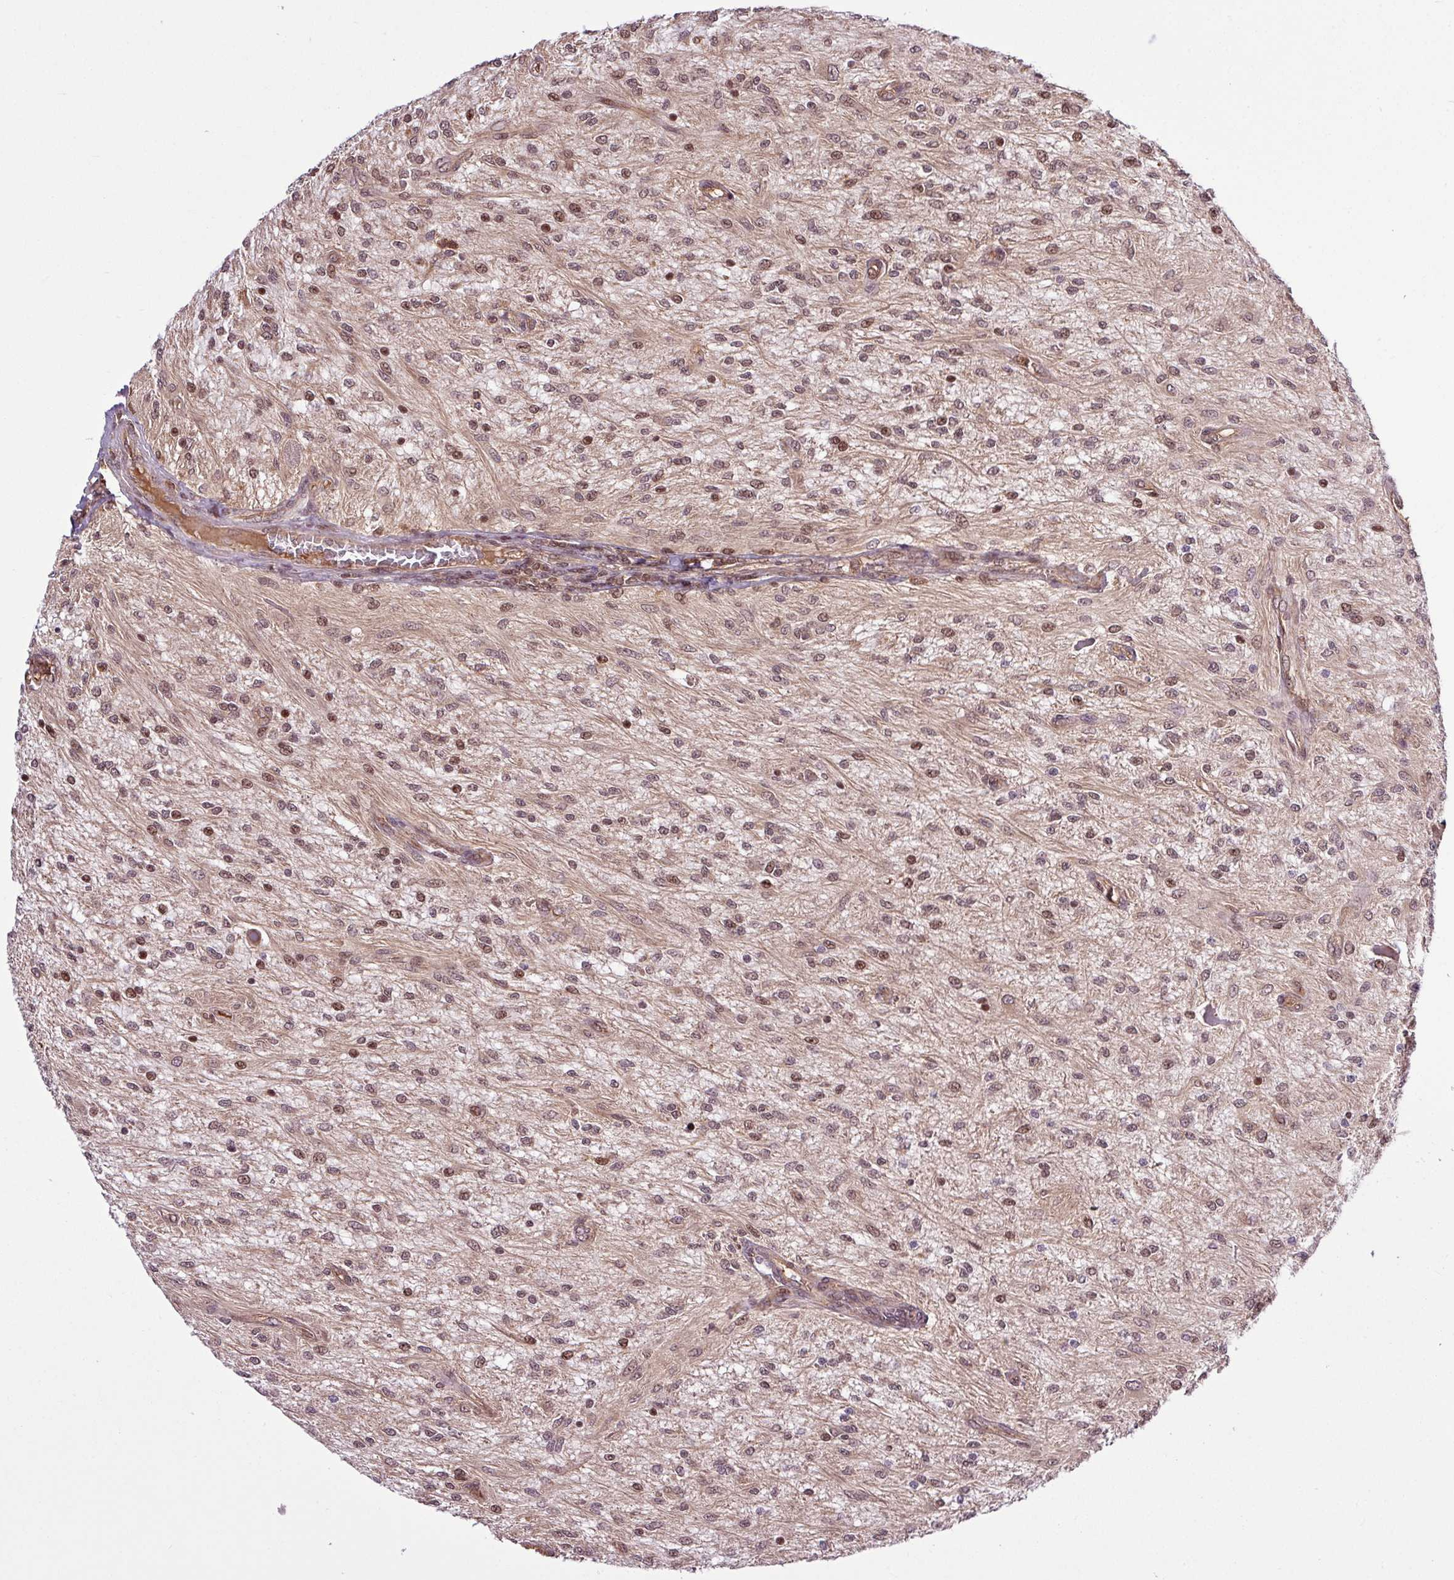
{"staining": {"intensity": "moderate", "quantity": ">75%", "location": "nuclear"}, "tissue": "glioma", "cell_type": "Tumor cells", "image_type": "cancer", "snomed": [{"axis": "morphology", "description": "Glioma, malignant, Low grade"}, {"axis": "topography", "description": "Cerebellum"}], "caption": "Immunohistochemistry (IHC) of human glioma demonstrates medium levels of moderate nuclear expression in approximately >75% of tumor cells. (brown staining indicates protein expression, while blue staining denotes nuclei).", "gene": "ITPKC", "patient": {"sex": "female", "age": 14}}